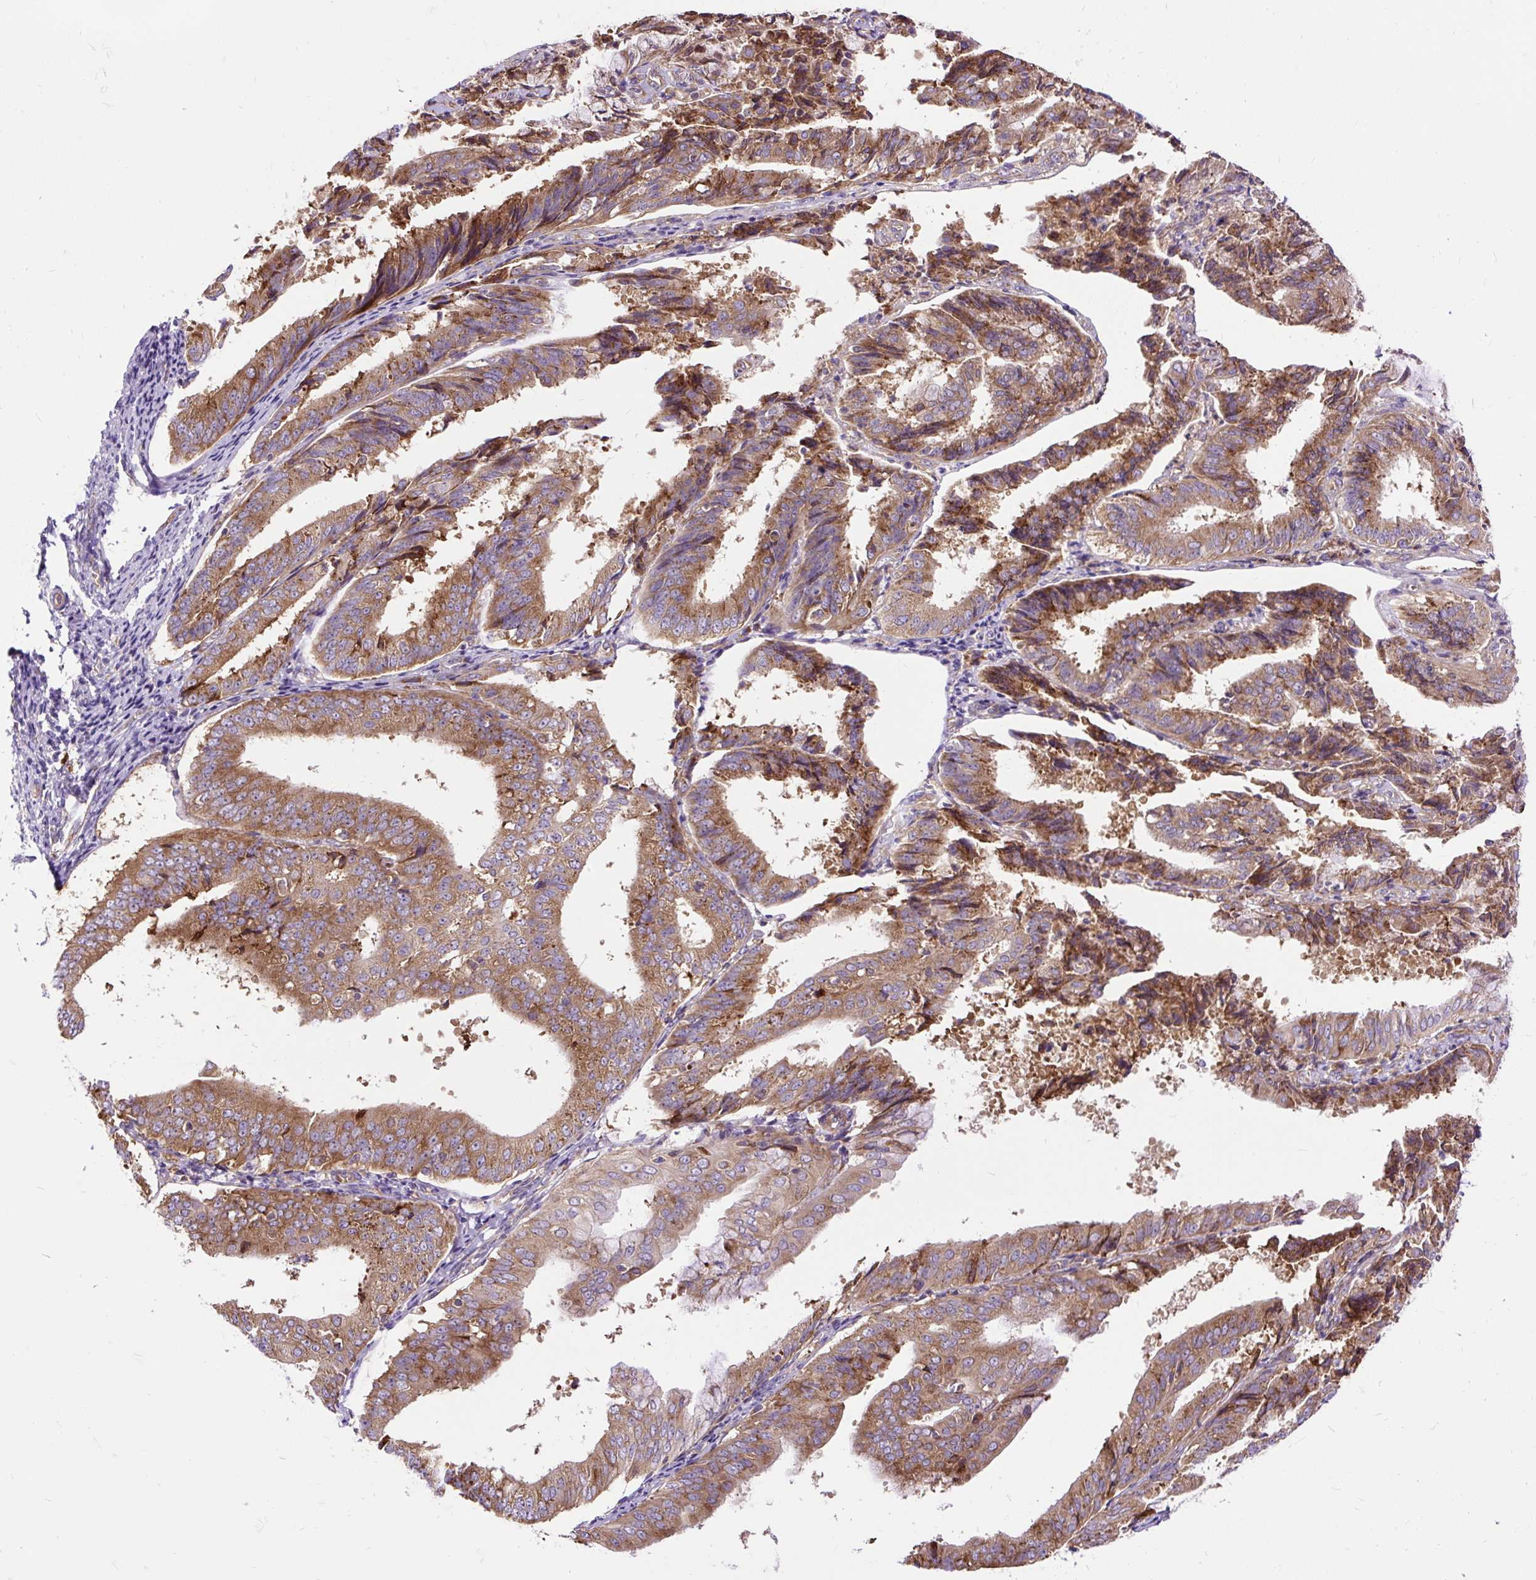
{"staining": {"intensity": "moderate", "quantity": ">75%", "location": "cytoplasmic/membranous"}, "tissue": "endometrial cancer", "cell_type": "Tumor cells", "image_type": "cancer", "snomed": [{"axis": "morphology", "description": "Adenocarcinoma, NOS"}, {"axis": "topography", "description": "Endometrium"}], "caption": "Immunohistochemical staining of human endometrial cancer exhibits medium levels of moderate cytoplasmic/membranous protein staining in approximately >75% of tumor cells. The staining was performed using DAB, with brown indicating positive protein expression. Nuclei are stained blue with hematoxylin.", "gene": "RPS5", "patient": {"sex": "female", "age": 63}}